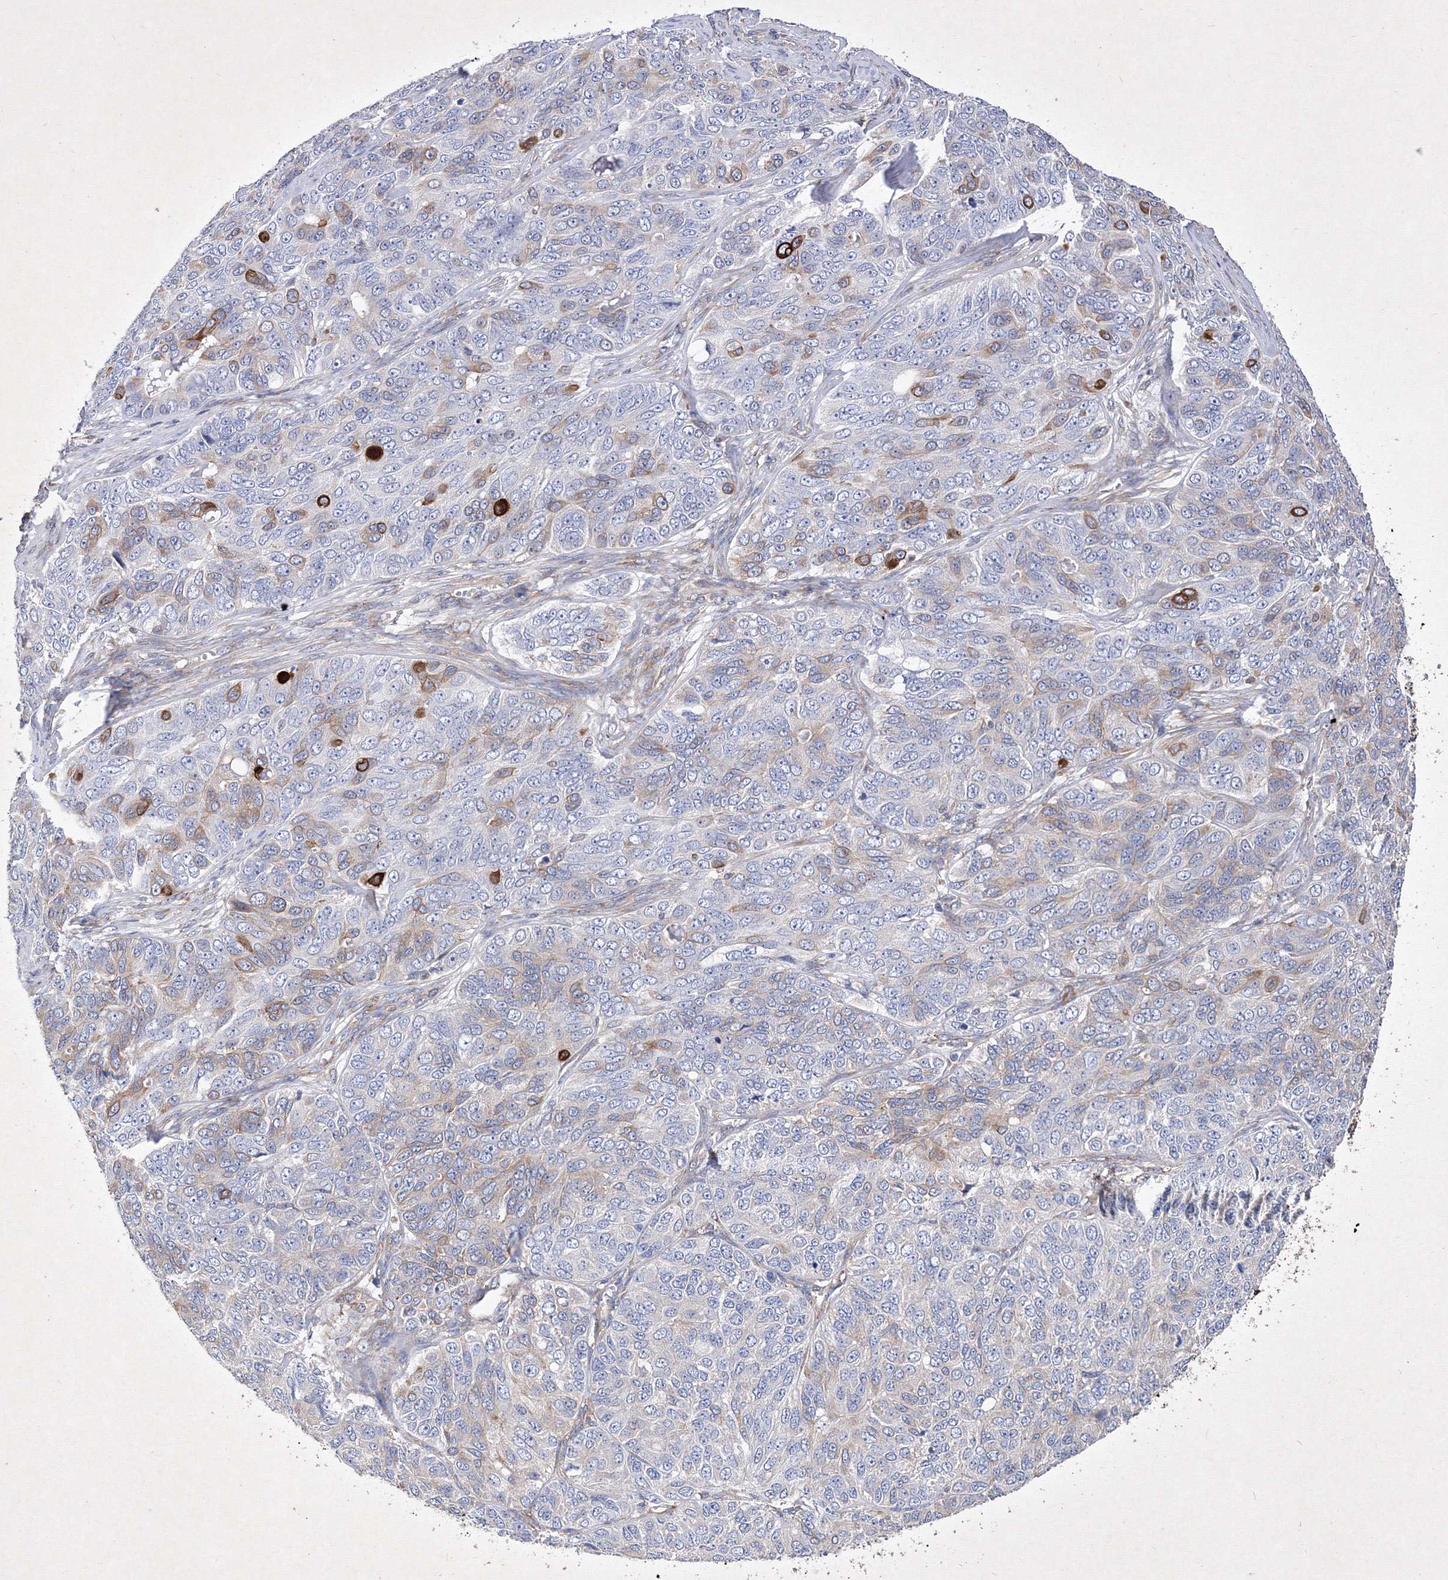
{"staining": {"intensity": "negative", "quantity": "none", "location": "none"}, "tissue": "ovarian cancer", "cell_type": "Tumor cells", "image_type": "cancer", "snomed": [{"axis": "morphology", "description": "Carcinoma, endometroid"}, {"axis": "topography", "description": "Ovary"}], "caption": "A high-resolution image shows immunohistochemistry (IHC) staining of ovarian cancer, which reveals no significant positivity in tumor cells.", "gene": "SNX18", "patient": {"sex": "female", "age": 51}}